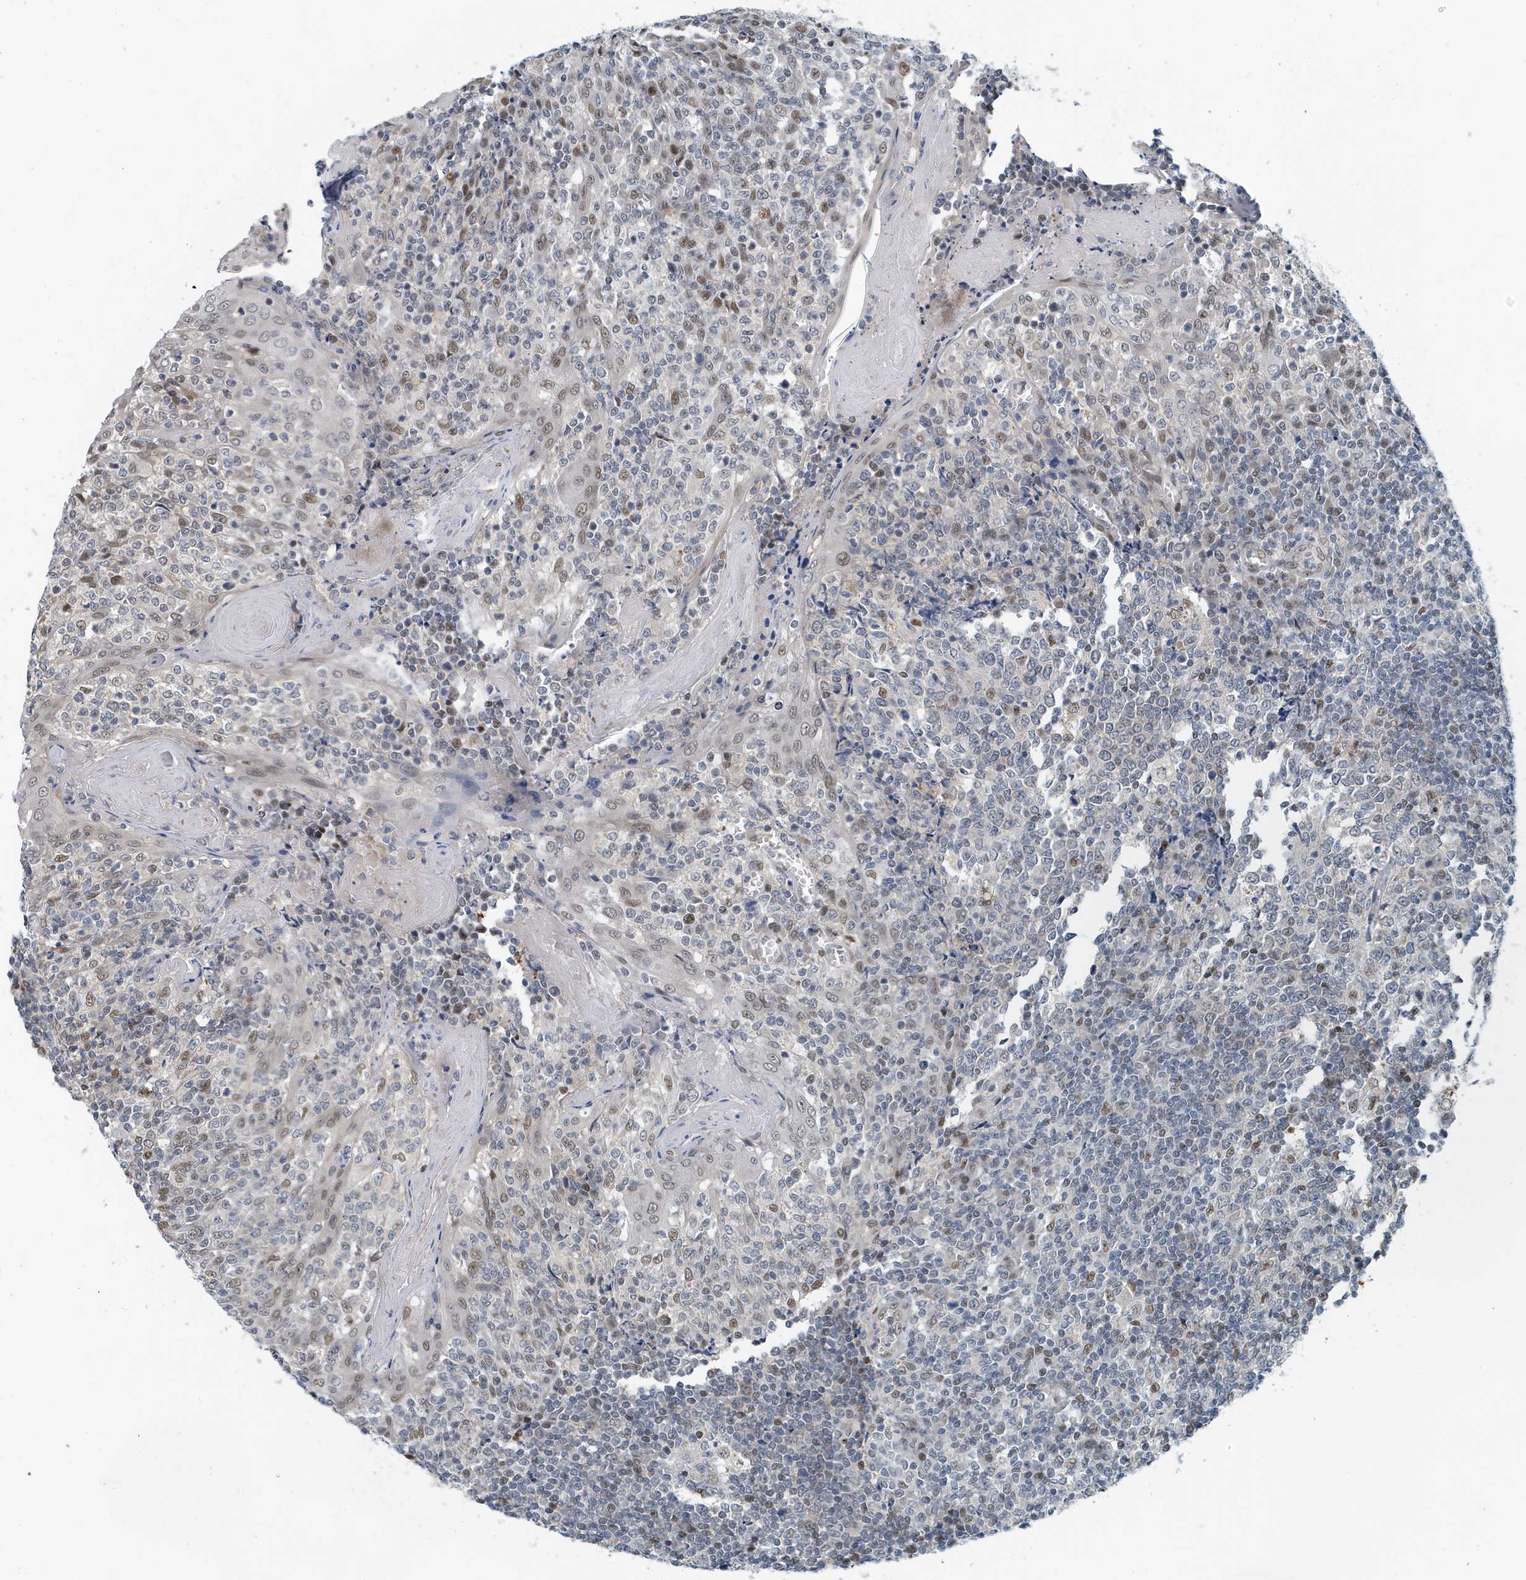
{"staining": {"intensity": "moderate", "quantity": "<25%", "location": "nuclear"}, "tissue": "tonsil", "cell_type": "Germinal center cells", "image_type": "normal", "snomed": [{"axis": "morphology", "description": "Normal tissue, NOS"}, {"axis": "topography", "description": "Tonsil"}], "caption": "Immunohistochemical staining of normal human tonsil demonstrates <25% levels of moderate nuclear protein staining in about <25% of germinal center cells.", "gene": "KIF15", "patient": {"sex": "female", "age": 19}}